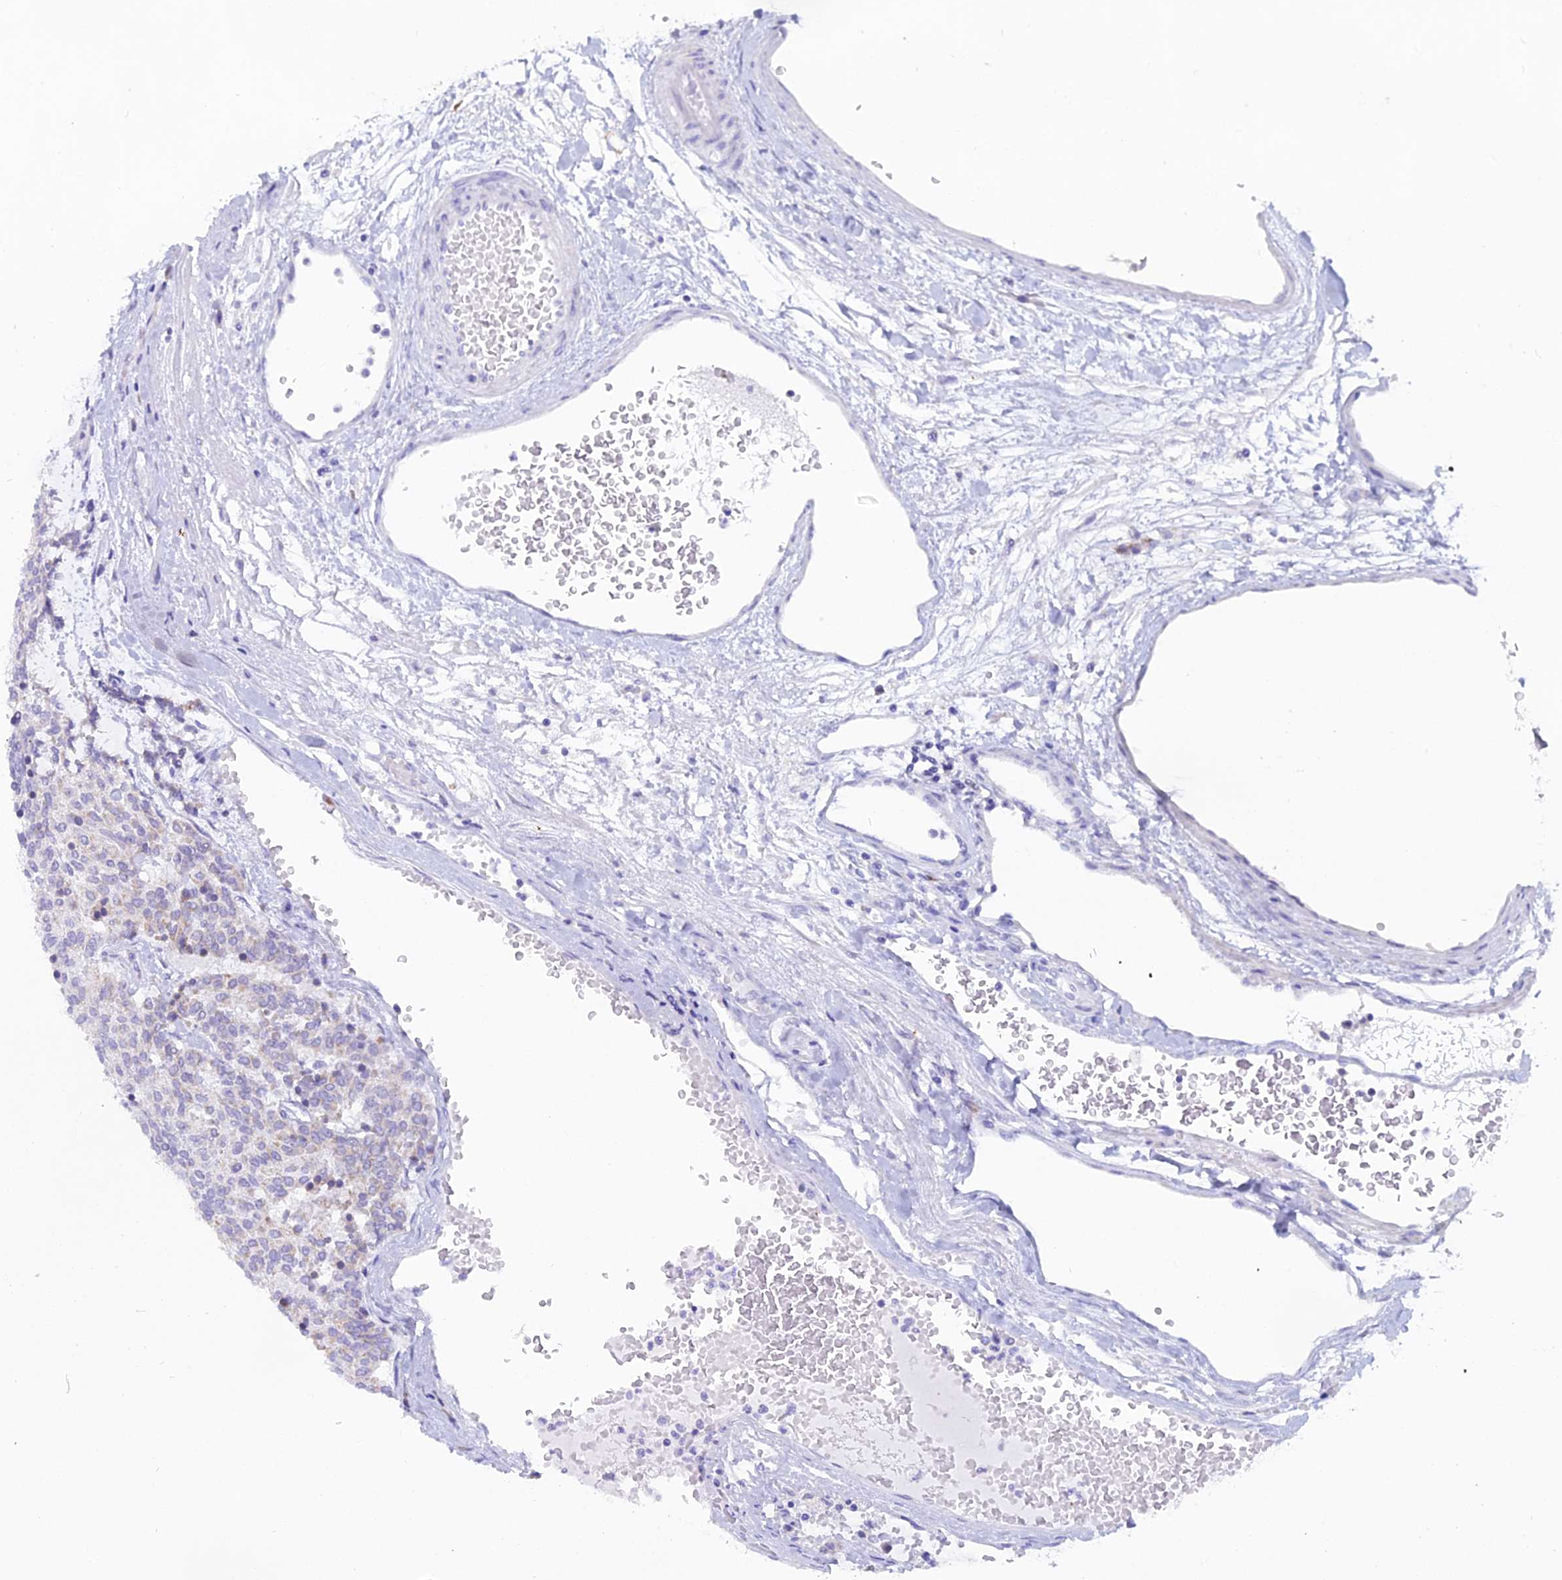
{"staining": {"intensity": "negative", "quantity": "none", "location": "none"}, "tissue": "carcinoid", "cell_type": "Tumor cells", "image_type": "cancer", "snomed": [{"axis": "morphology", "description": "Carcinoid, malignant, NOS"}, {"axis": "topography", "description": "Pancreas"}], "caption": "Immunohistochemistry of carcinoid (malignant) reveals no staining in tumor cells. Brightfield microscopy of immunohistochemistry stained with DAB (brown) and hematoxylin (blue), captured at high magnification.", "gene": "CGB2", "patient": {"sex": "female", "age": 54}}